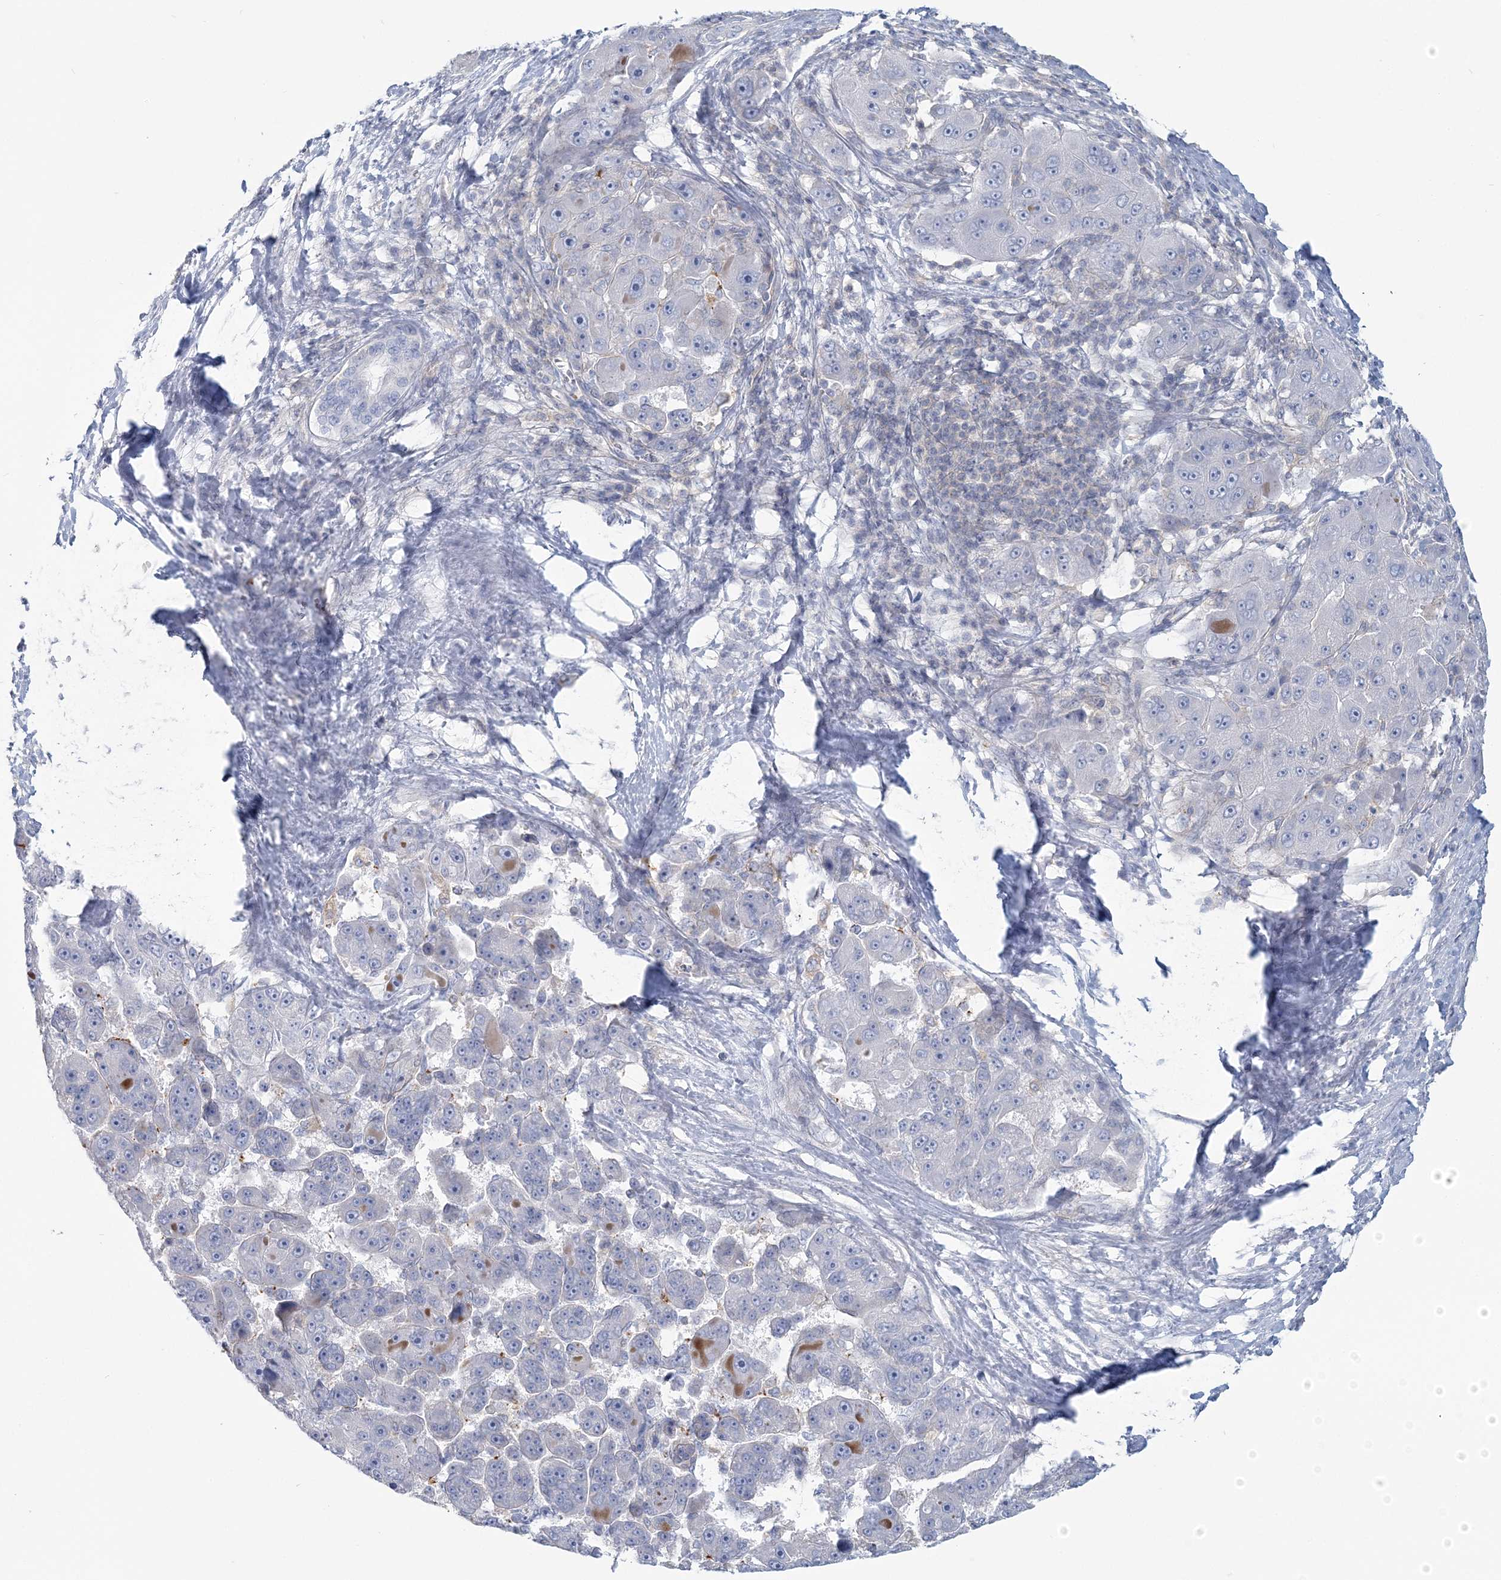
{"staining": {"intensity": "negative", "quantity": "none", "location": "none"}, "tissue": "liver cancer", "cell_type": "Tumor cells", "image_type": "cancer", "snomed": [{"axis": "morphology", "description": "Carcinoma, Hepatocellular, NOS"}, {"axis": "topography", "description": "Liver"}], "caption": "Protein analysis of liver hepatocellular carcinoma shows no significant expression in tumor cells.", "gene": "CUEDC2", "patient": {"sex": "male", "age": 76}}